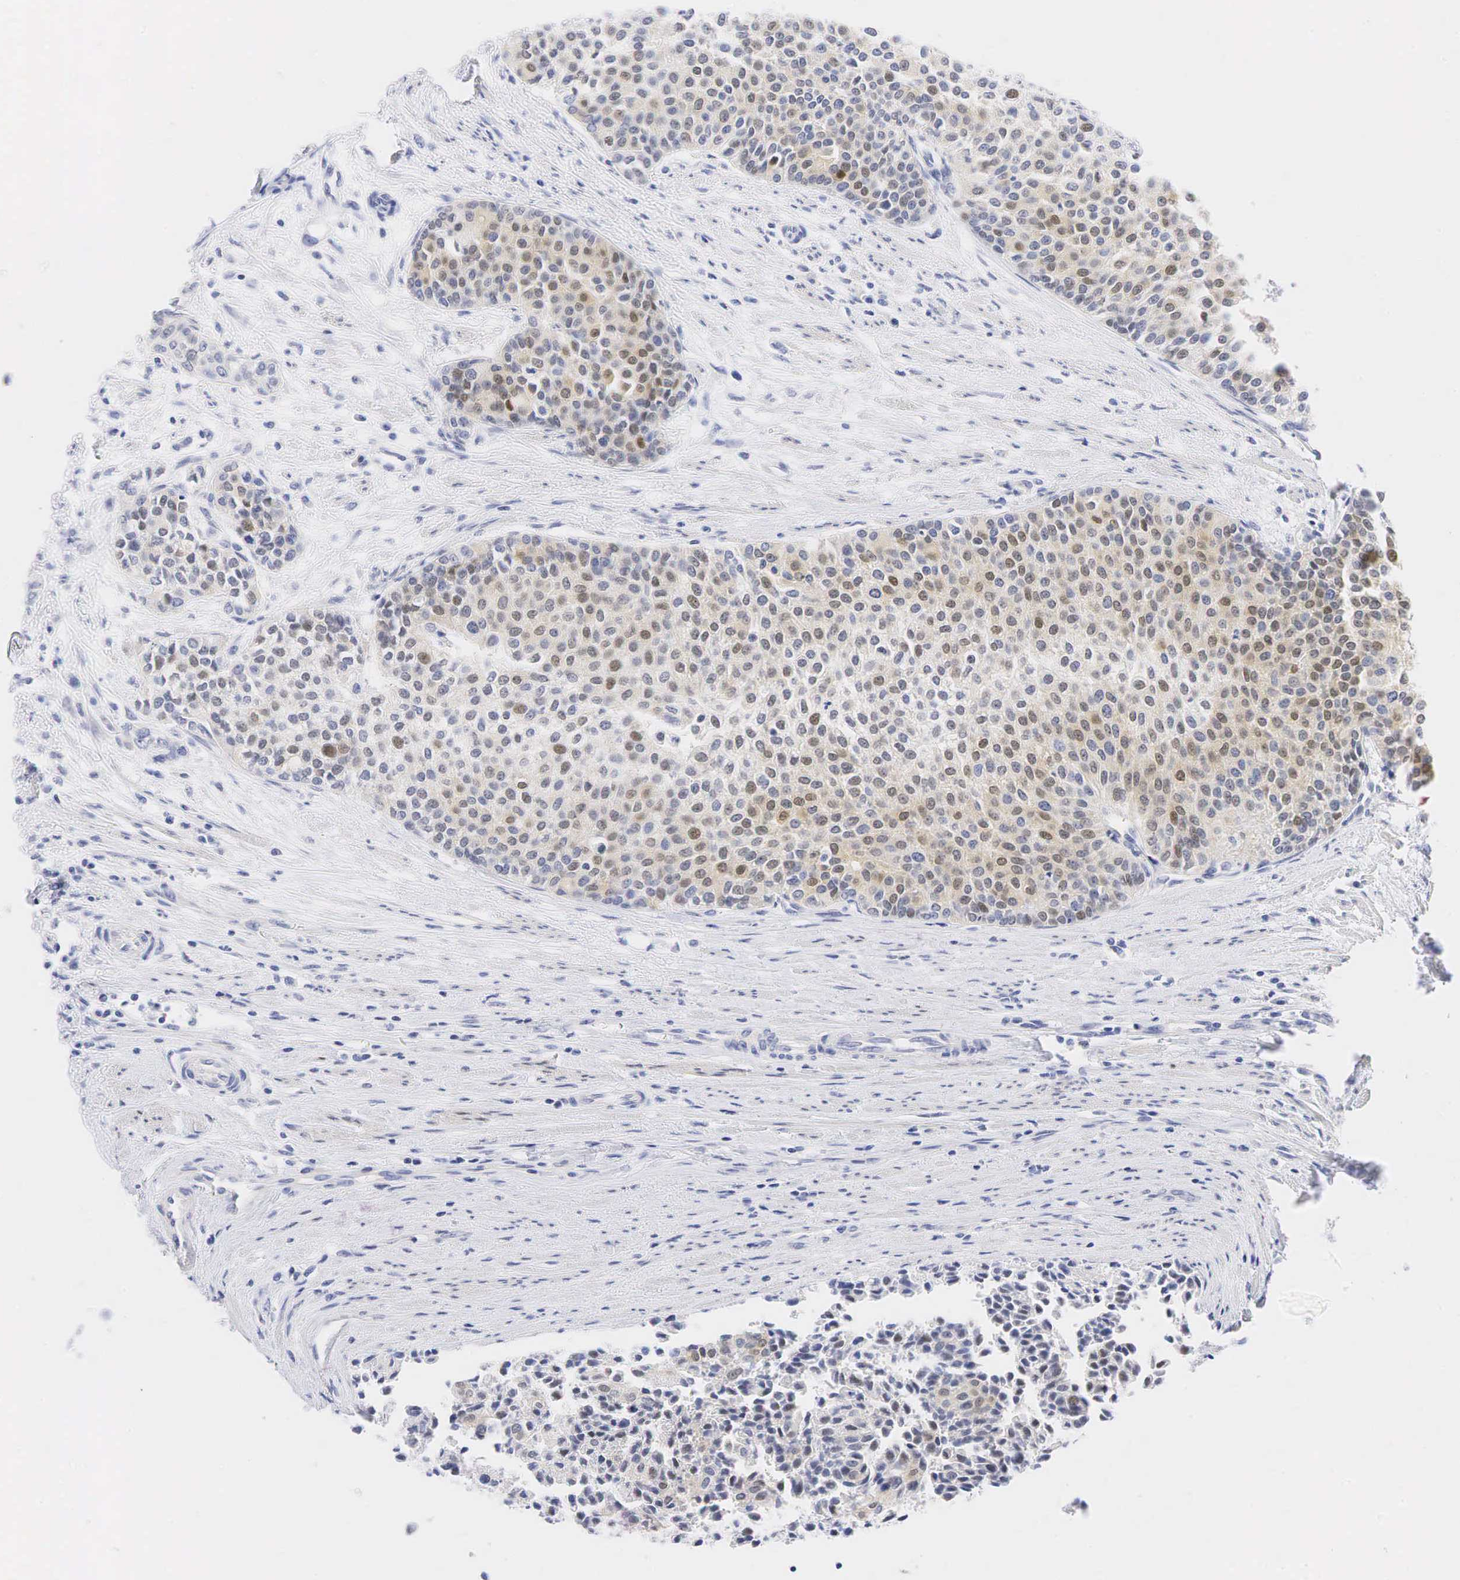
{"staining": {"intensity": "moderate", "quantity": "25%-75%", "location": "cytoplasmic/membranous,nuclear"}, "tissue": "urothelial cancer", "cell_type": "Tumor cells", "image_type": "cancer", "snomed": [{"axis": "morphology", "description": "Urothelial carcinoma, Low grade"}, {"axis": "topography", "description": "Urinary bladder"}], "caption": "Protein staining shows moderate cytoplasmic/membranous and nuclear positivity in approximately 25%-75% of tumor cells in urothelial cancer. Nuclei are stained in blue.", "gene": "AR", "patient": {"sex": "female", "age": 73}}